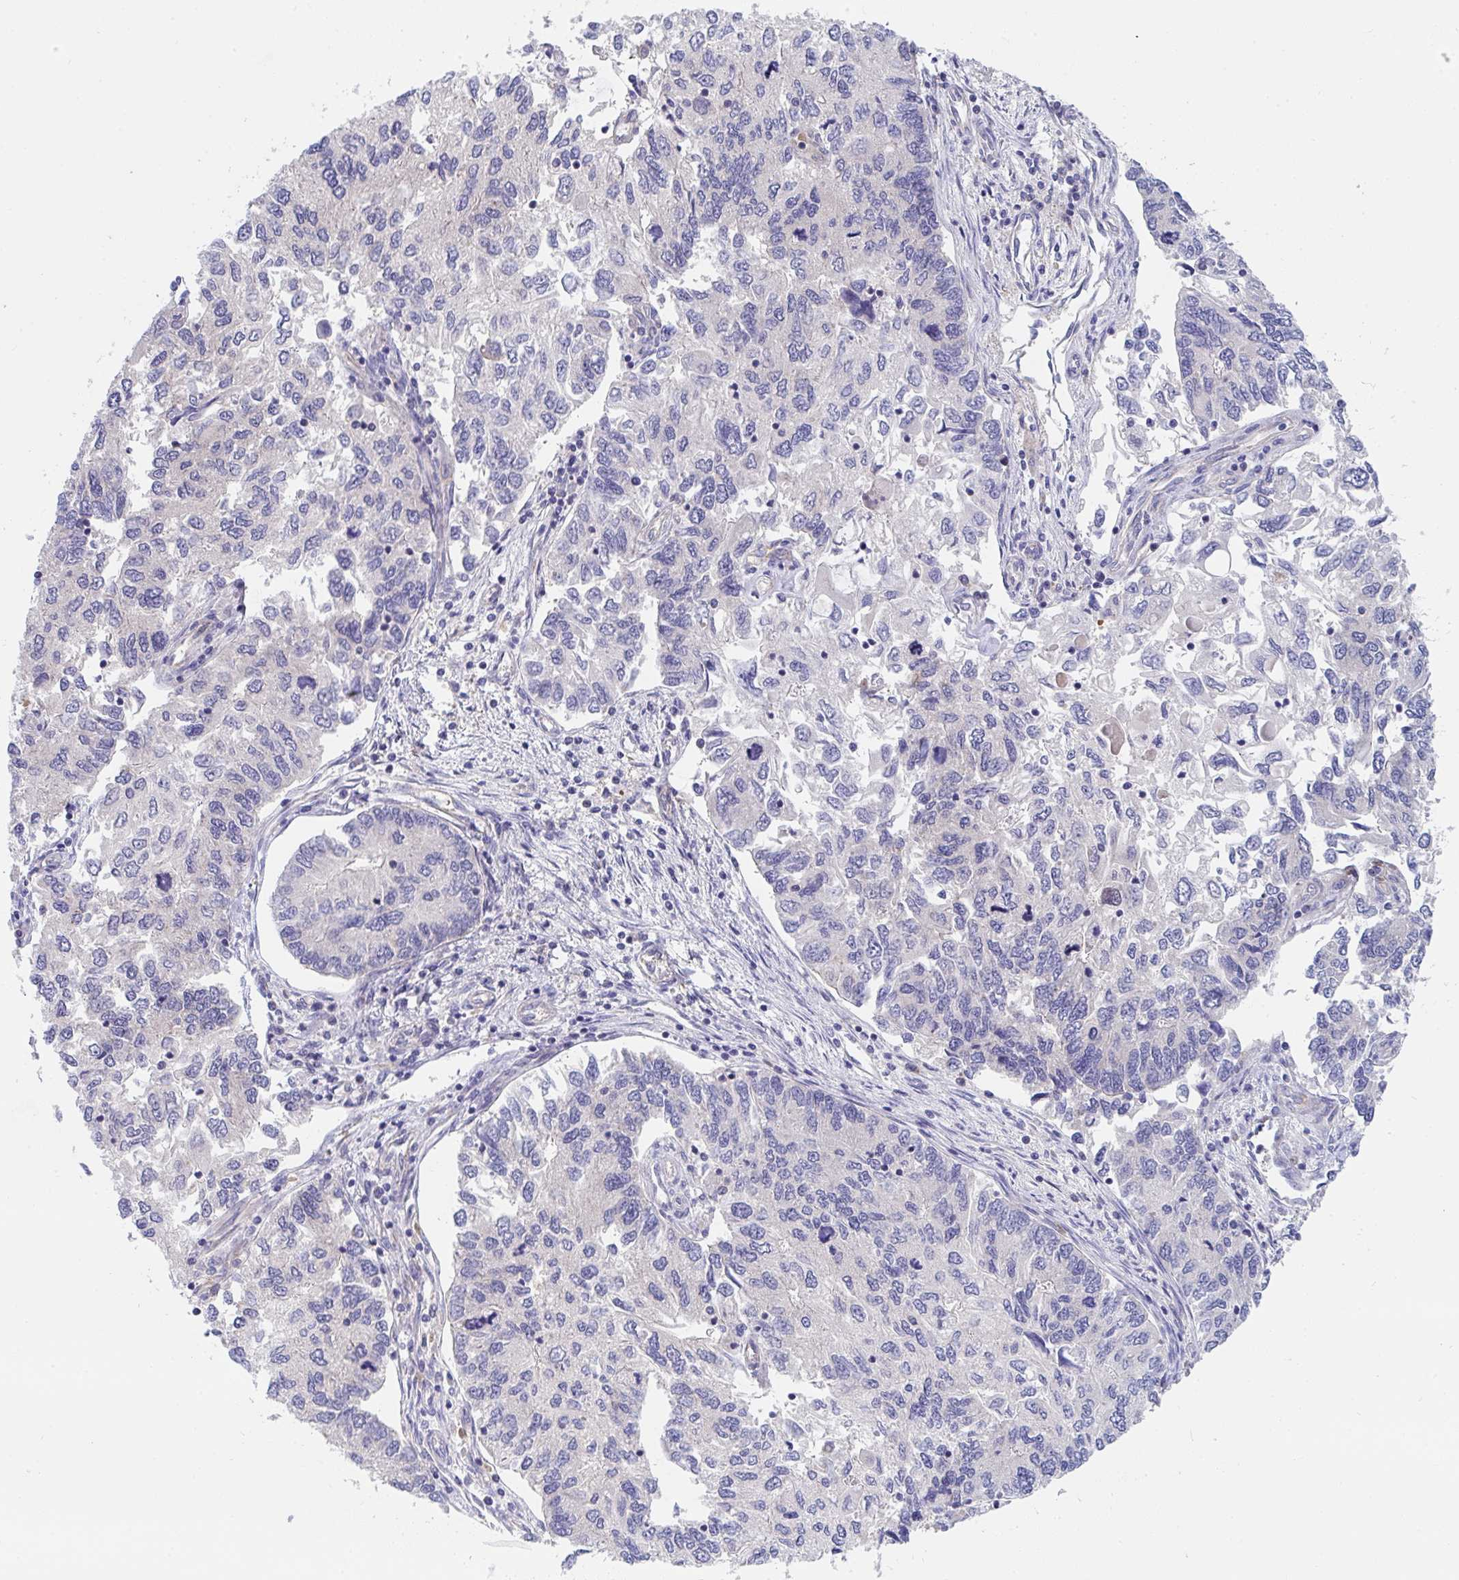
{"staining": {"intensity": "negative", "quantity": "none", "location": "none"}, "tissue": "endometrial cancer", "cell_type": "Tumor cells", "image_type": "cancer", "snomed": [{"axis": "morphology", "description": "Carcinoma, NOS"}, {"axis": "topography", "description": "Uterus"}], "caption": "Tumor cells show no significant protein staining in endometrial cancer.", "gene": "P2RX3", "patient": {"sex": "female", "age": 76}}